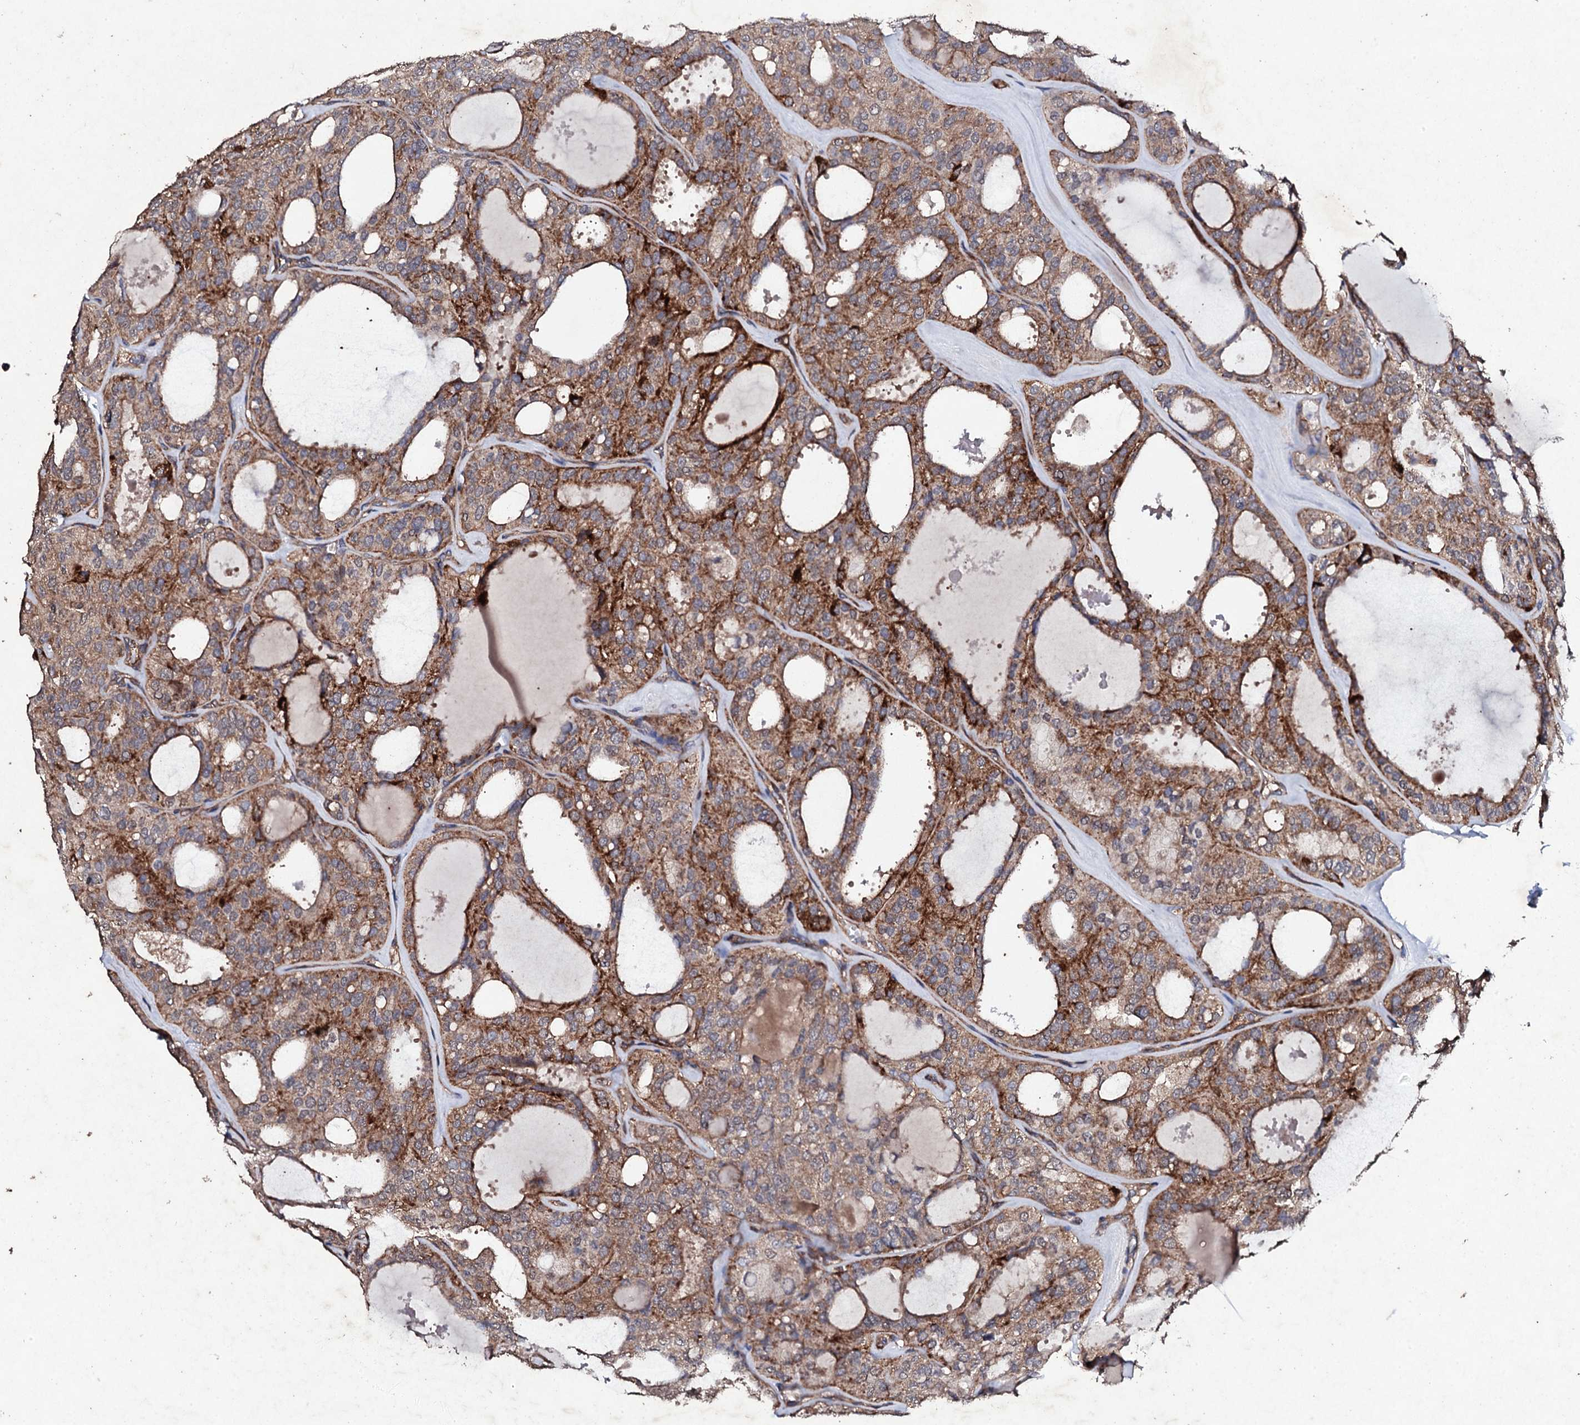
{"staining": {"intensity": "moderate", "quantity": ">75%", "location": "cytoplasmic/membranous"}, "tissue": "thyroid cancer", "cell_type": "Tumor cells", "image_type": "cancer", "snomed": [{"axis": "morphology", "description": "Follicular adenoma carcinoma, NOS"}, {"axis": "topography", "description": "Thyroid gland"}], "caption": "Immunohistochemistry (IHC) (DAB (3,3'-diaminobenzidine)) staining of human thyroid cancer (follicular adenoma carcinoma) displays moderate cytoplasmic/membranous protein positivity in approximately >75% of tumor cells. (DAB (3,3'-diaminobenzidine) IHC, brown staining for protein, blue staining for nuclei).", "gene": "MOCOS", "patient": {"sex": "male", "age": 75}}